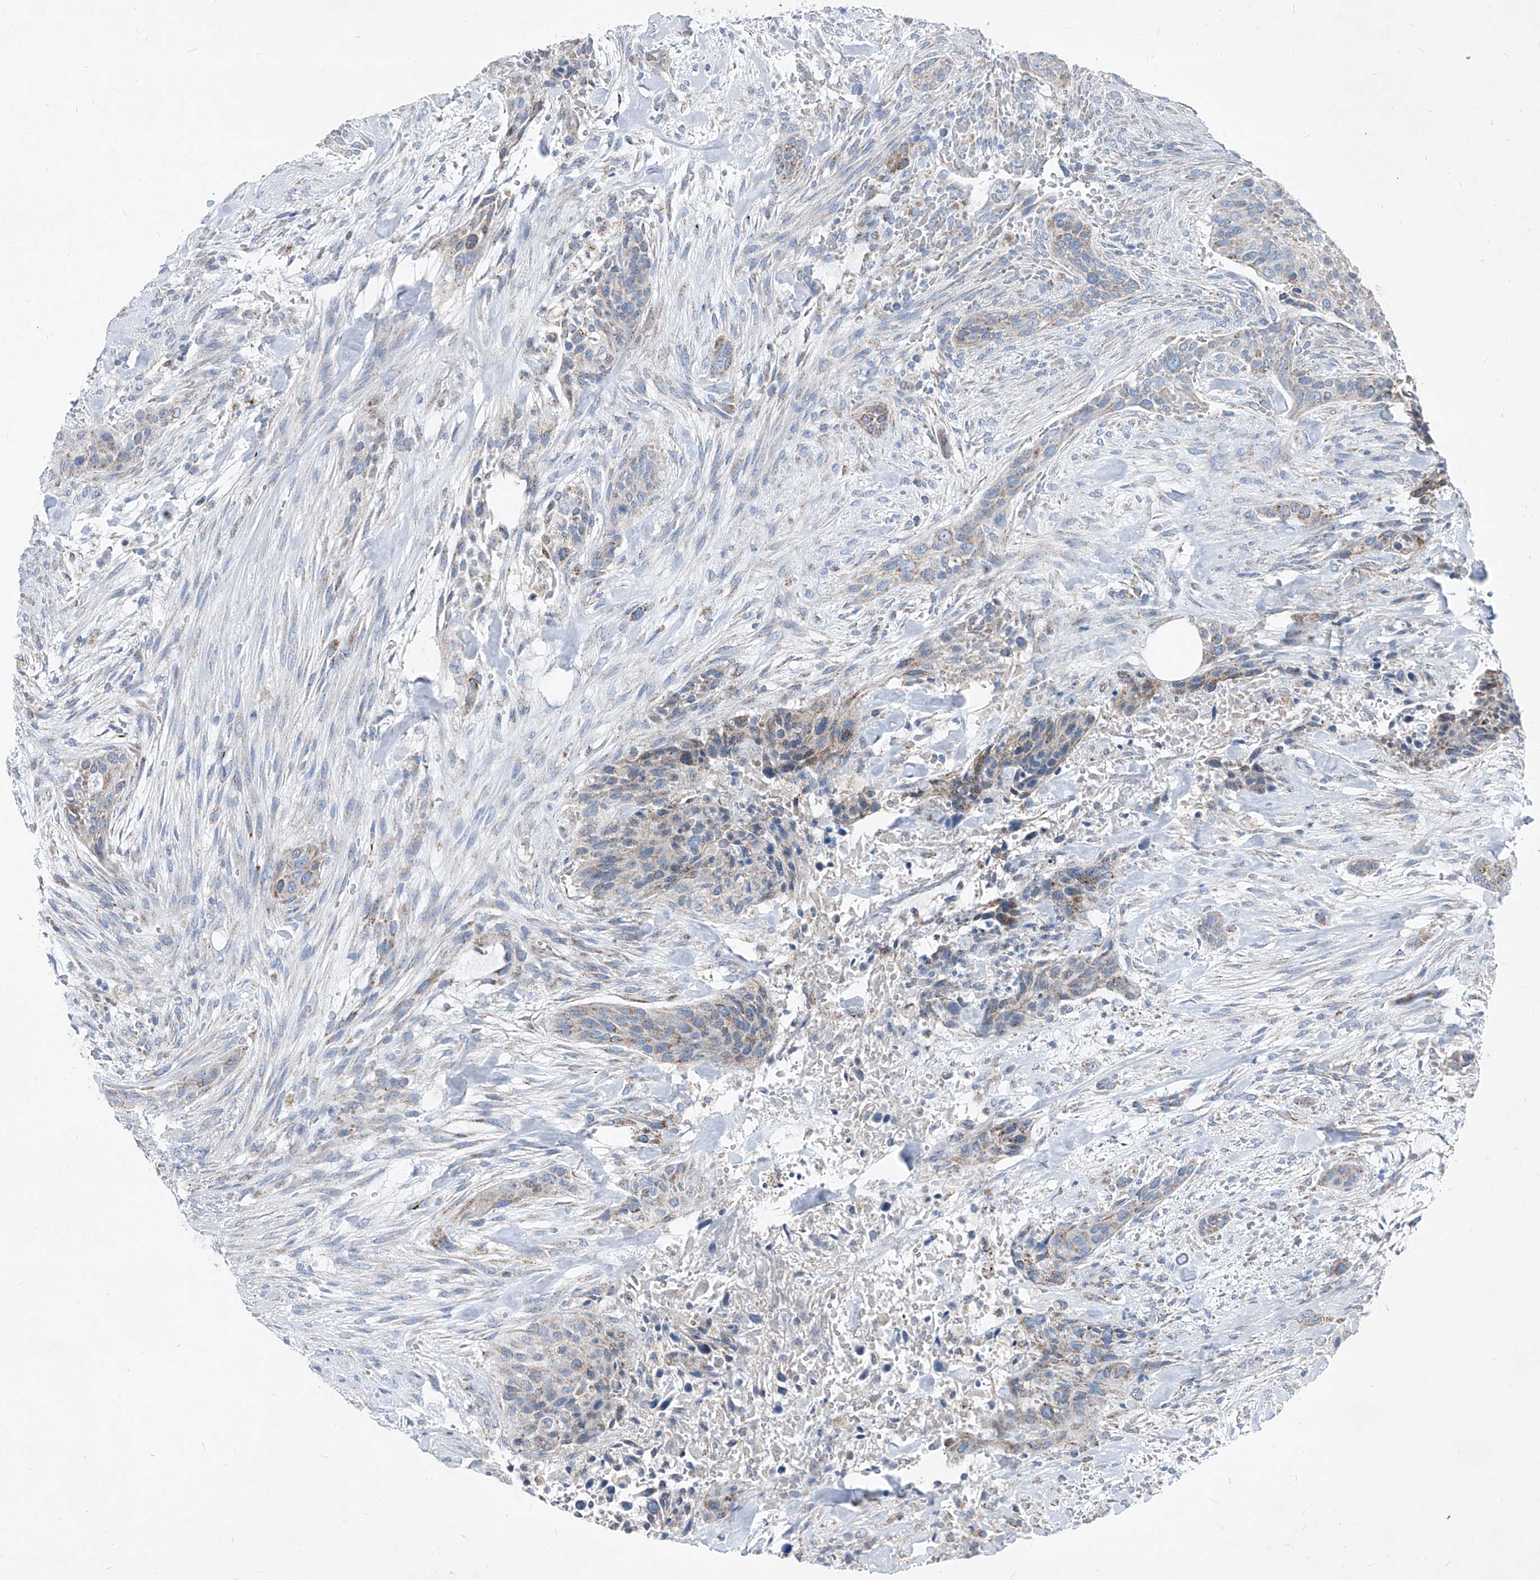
{"staining": {"intensity": "weak", "quantity": "<25%", "location": "cytoplasmic/membranous"}, "tissue": "urothelial cancer", "cell_type": "Tumor cells", "image_type": "cancer", "snomed": [{"axis": "morphology", "description": "Urothelial carcinoma, High grade"}, {"axis": "topography", "description": "Urinary bladder"}], "caption": "This is an immunohistochemistry image of human urothelial carcinoma (high-grade). There is no positivity in tumor cells.", "gene": "AGPS", "patient": {"sex": "male", "age": 35}}